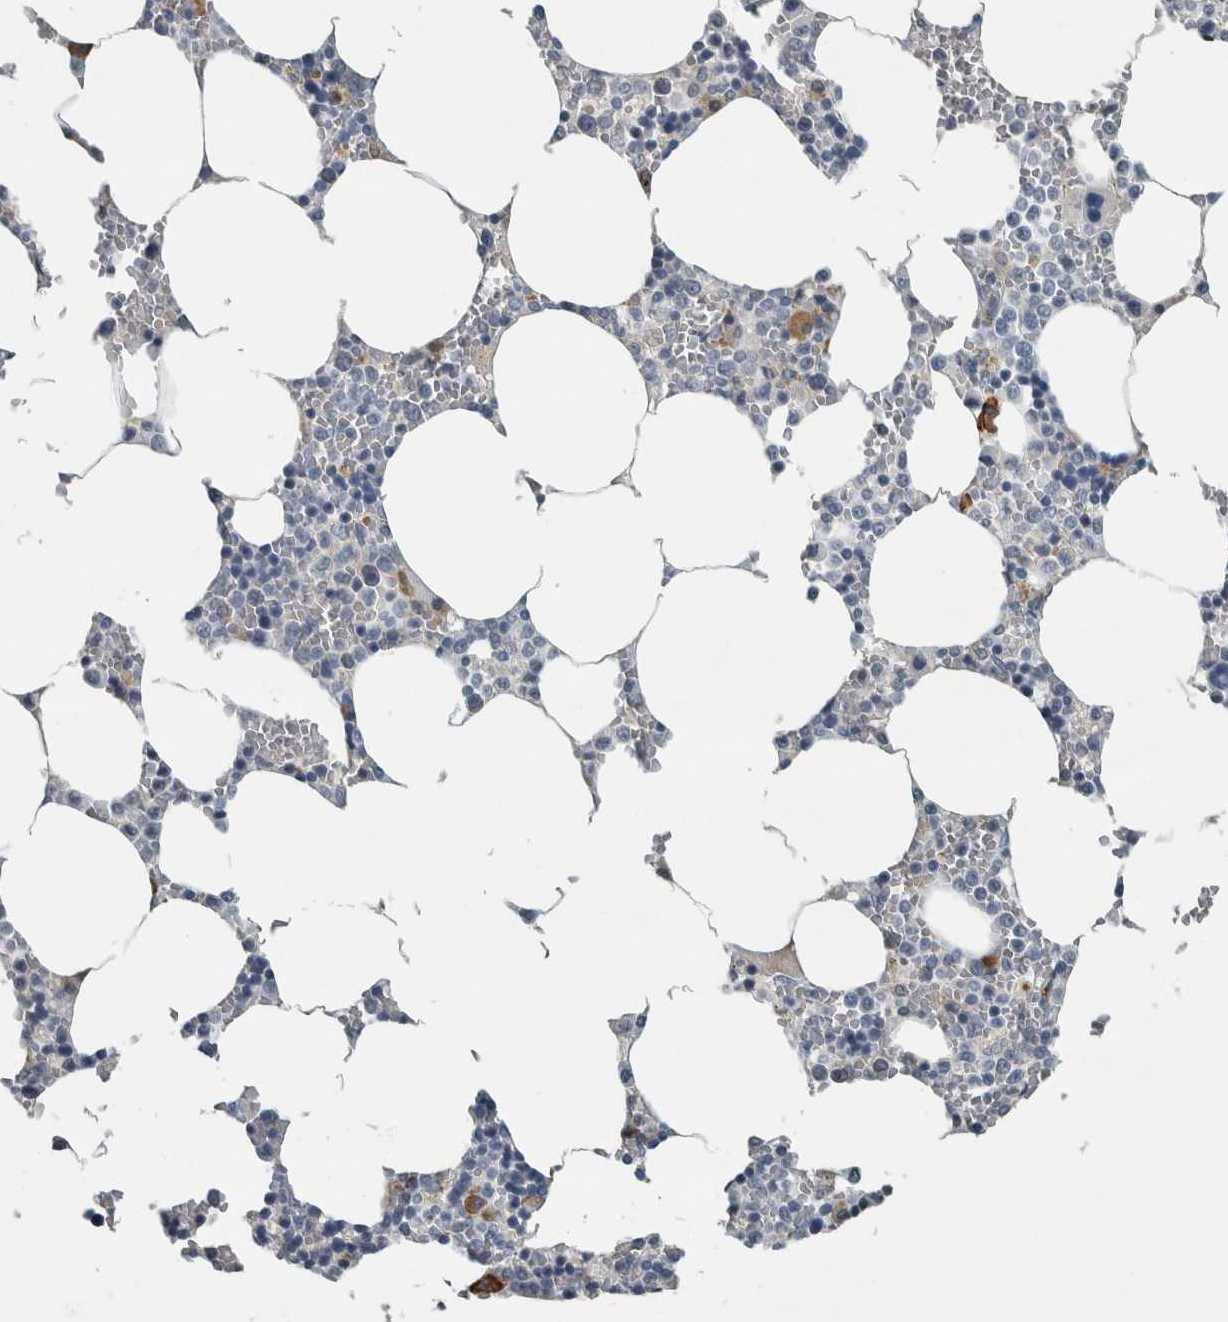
{"staining": {"intensity": "negative", "quantity": "none", "location": "none"}, "tissue": "bone marrow", "cell_type": "Hematopoietic cells", "image_type": "normal", "snomed": [{"axis": "morphology", "description": "Normal tissue, NOS"}, {"axis": "topography", "description": "Bone marrow"}], "caption": "The image shows no significant positivity in hematopoietic cells of bone marrow. (DAB (3,3'-diaminobenzidine) immunohistochemistry (IHC), high magnification).", "gene": "CAVIN4", "patient": {"sex": "male", "age": 70}}